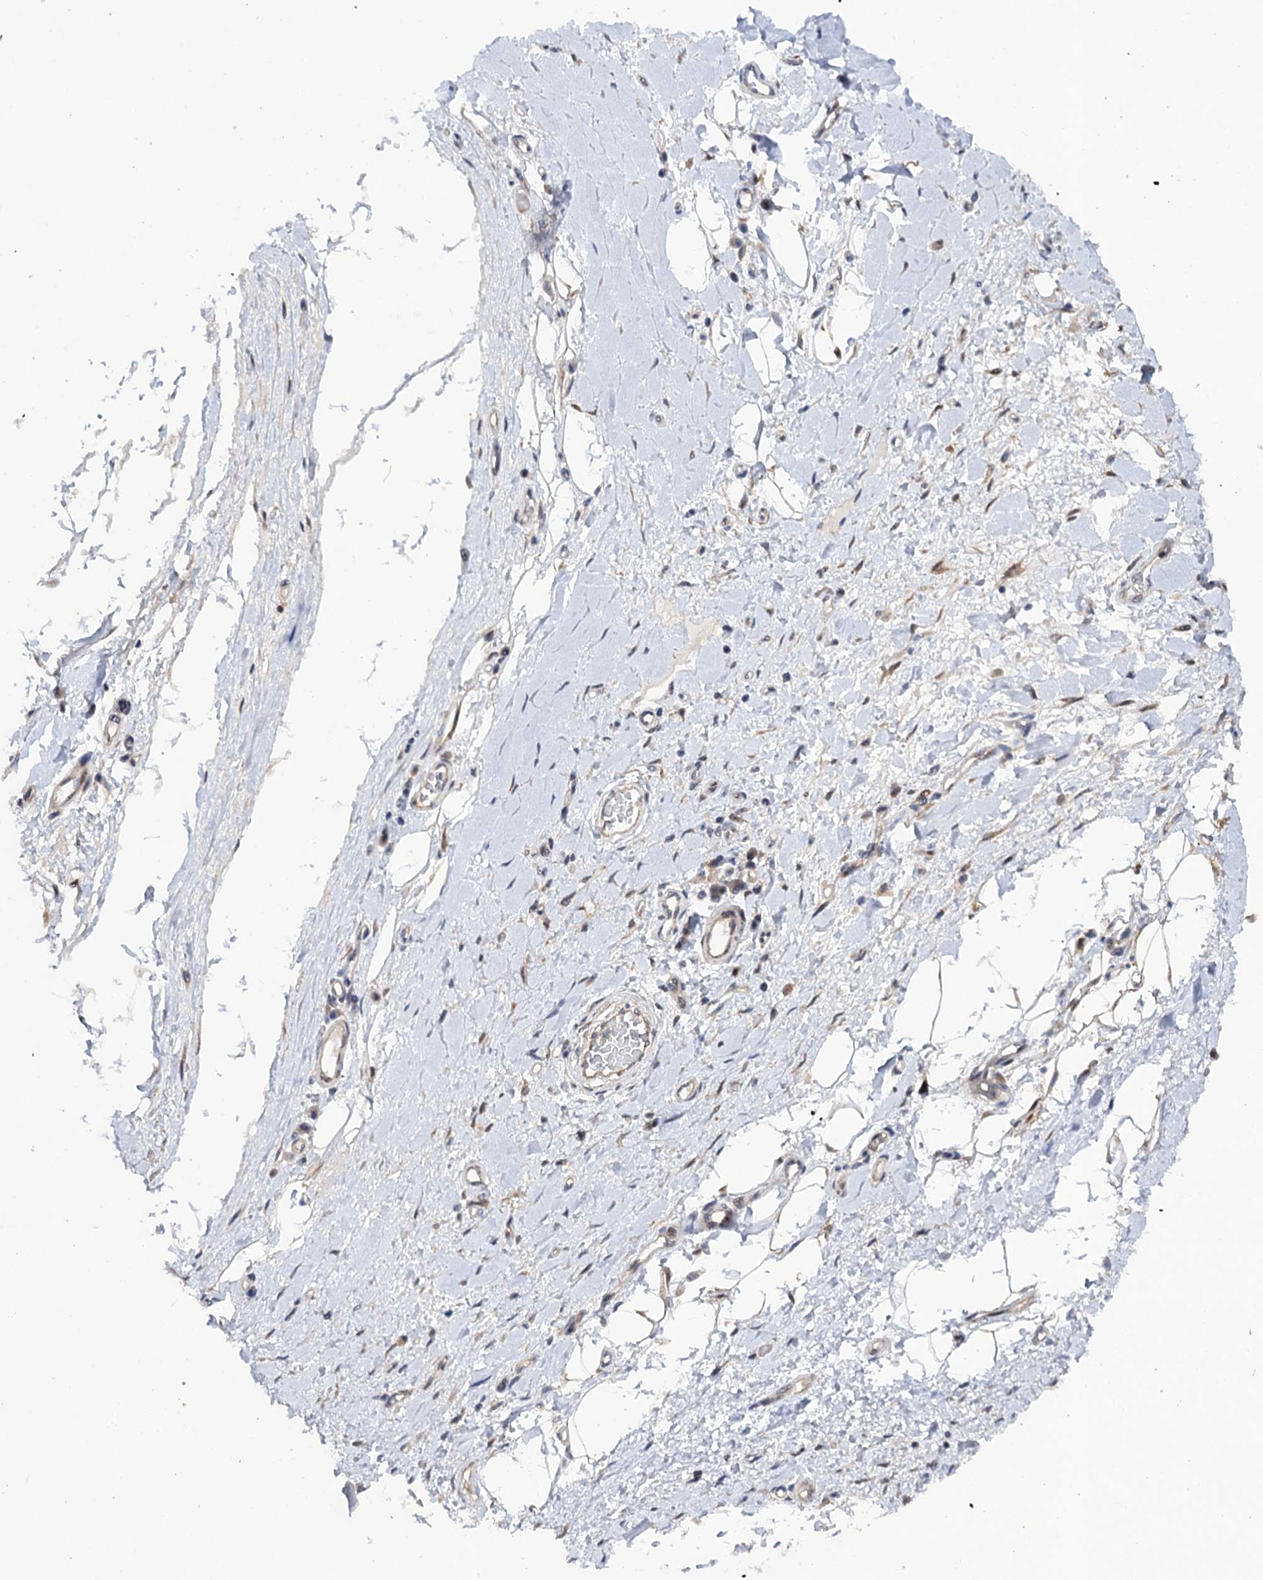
{"staining": {"intensity": "negative", "quantity": "none", "location": "none"}, "tissue": "adipose tissue", "cell_type": "Adipocytes", "image_type": "normal", "snomed": [{"axis": "morphology", "description": "Normal tissue, NOS"}, {"axis": "morphology", "description": "Adenocarcinoma, NOS"}, {"axis": "topography", "description": "Esophagus"}, {"axis": "topography", "description": "Stomach, upper"}, {"axis": "topography", "description": "Peripheral nerve tissue"}], "caption": "Immunohistochemistry of unremarkable adipose tissue reveals no expression in adipocytes.", "gene": "ZAR1L", "patient": {"sex": "male", "age": 62}}